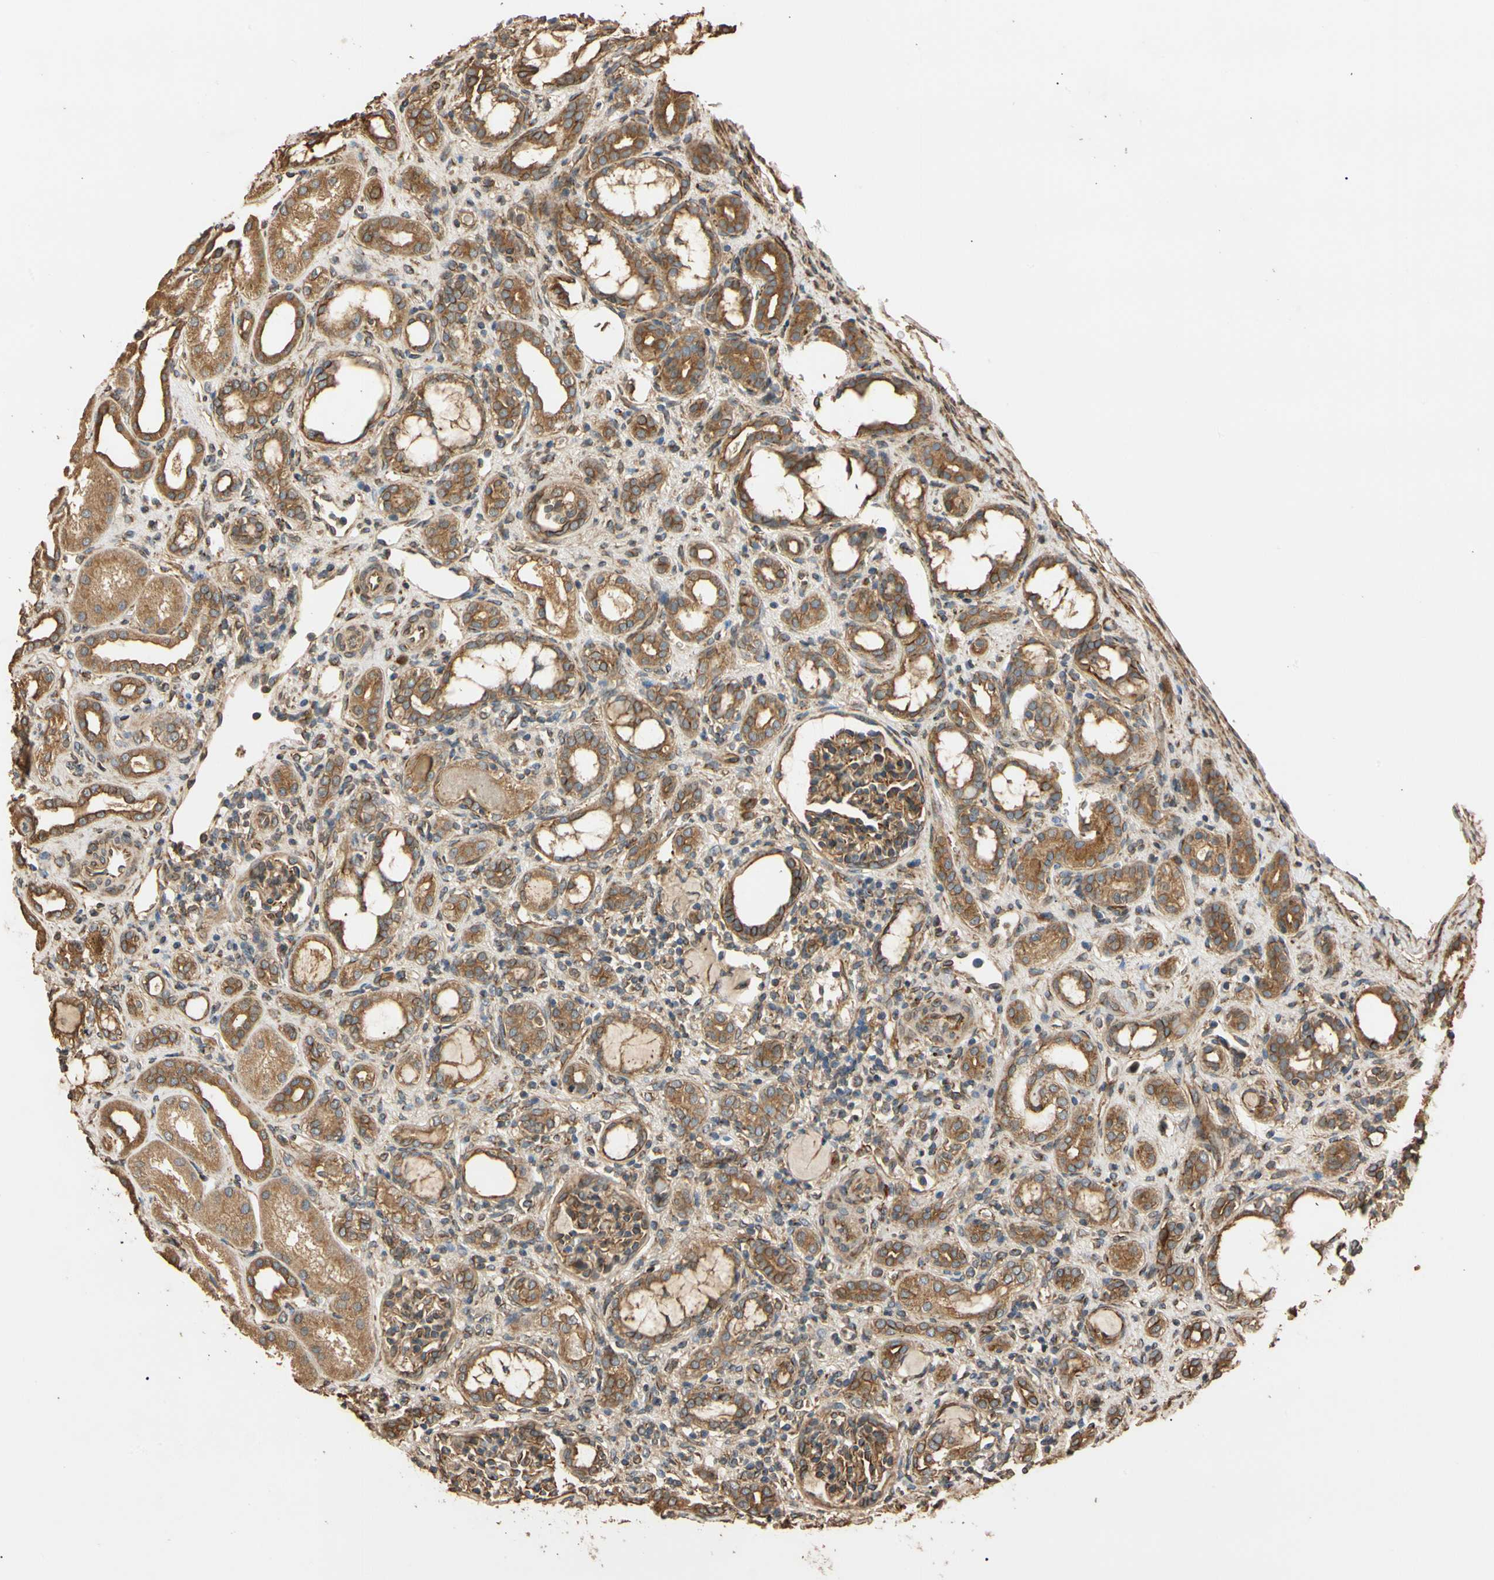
{"staining": {"intensity": "moderate", "quantity": ">75%", "location": "cytoplasmic/membranous"}, "tissue": "kidney", "cell_type": "Cells in glomeruli", "image_type": "normal", "snomed": [{"axis": "morphology", "description": "Normal tissue, NOS"}, {"axis": "topography", "description": "Kidney"}], "caption": "Protein expression analysis of normal kidney shows moderate cytoplasmic/membranous expression in approximately >75% of cells in glomeruli. The protein of interest is stained brown, and the nuclei are stained in blue (DAB (3,3'-diaminobenzidine) IHC with brightfield microscopy, high magnification).", "gene": "MGRN1", "patient": {"sex": "male", "age": 7}}